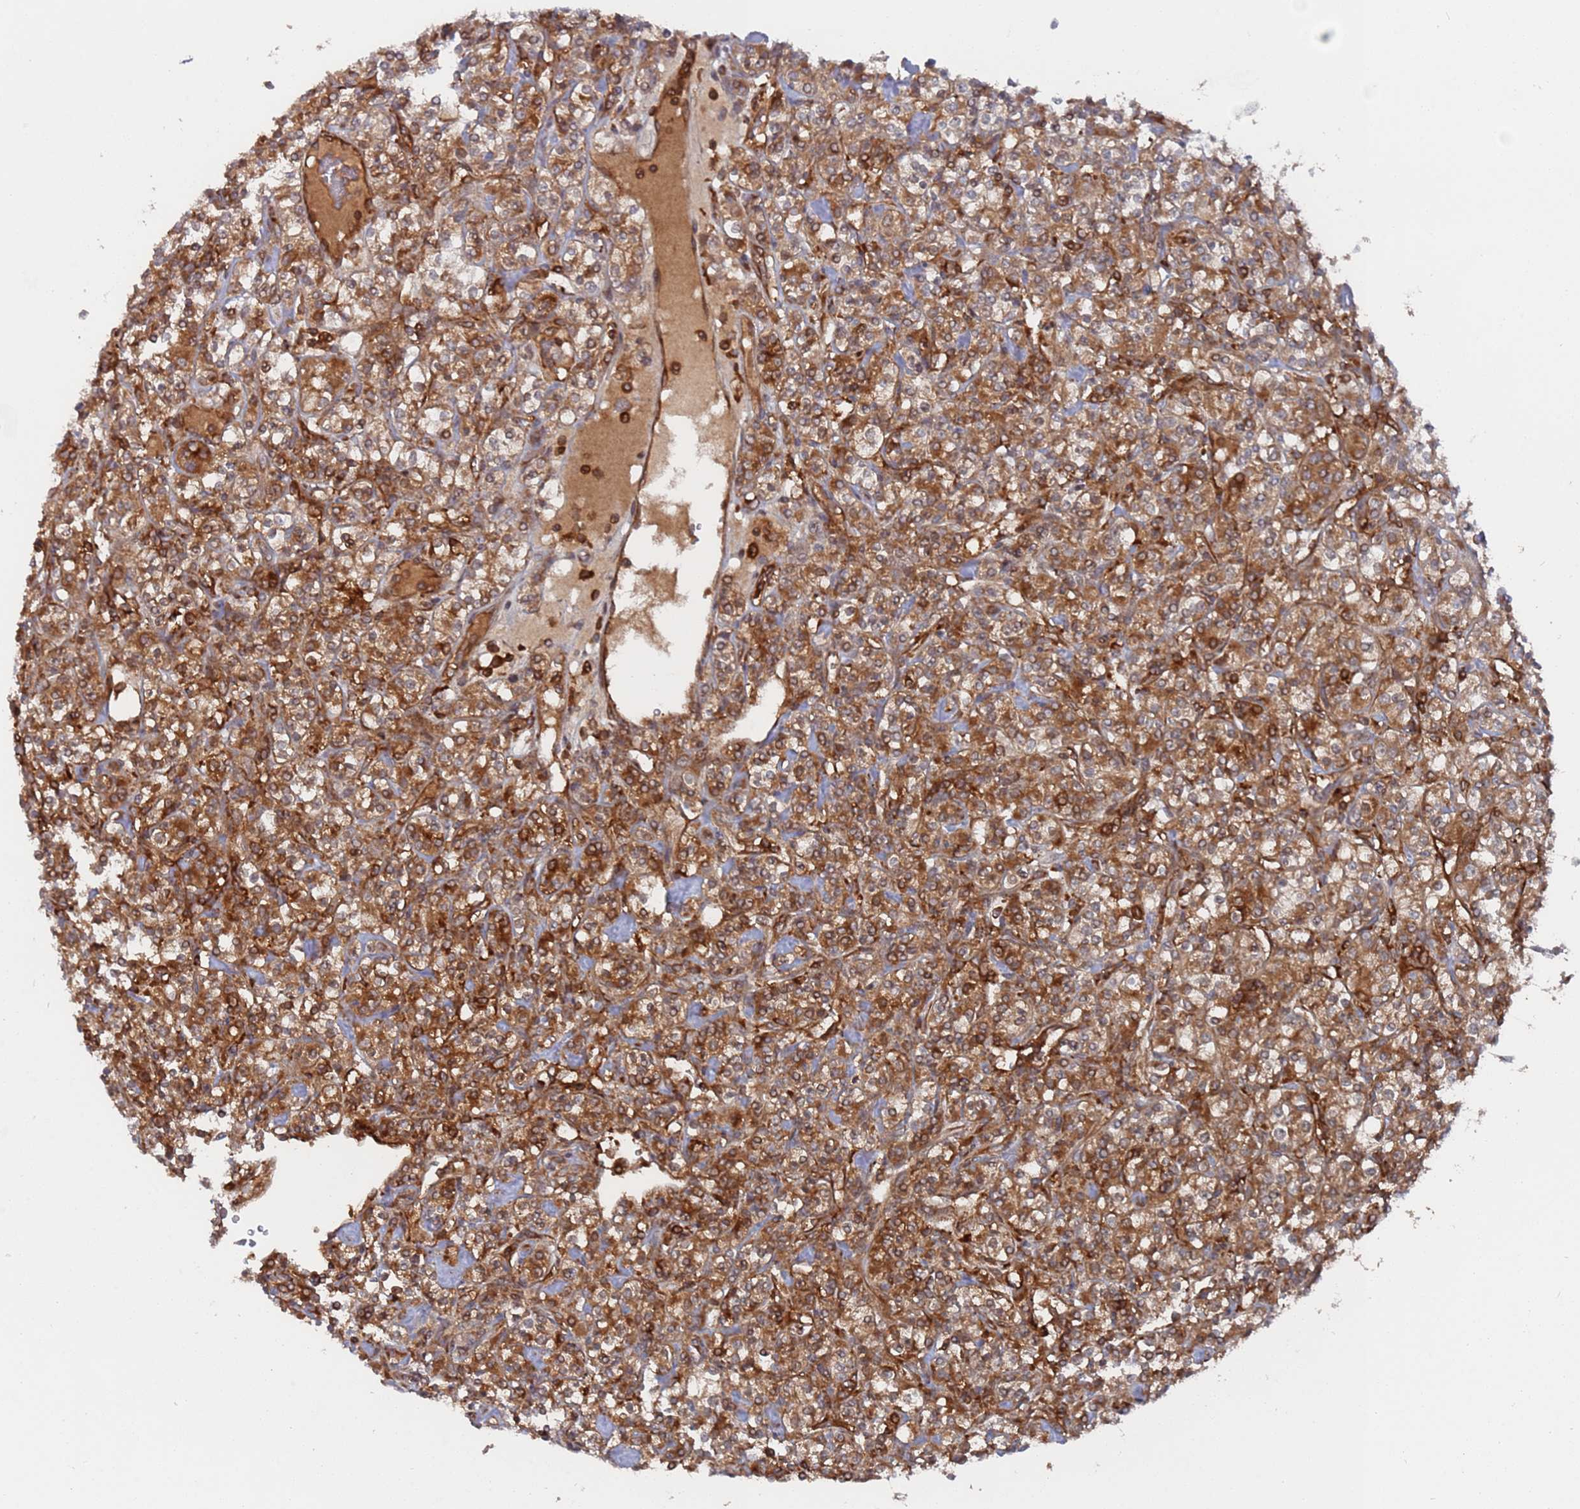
{"staining": {"intensity": "strong", "quantity": ">75%", "location": "cytoplasmic/membranous"}, "tissue": "renal cancer", "cell_type": "Tumor cells", "image_type": "cancer", "snomed": [{"axis": "morphology", "description": "Adenocarcinoma, NOS"}, {"axis": "topography", "description": "Kidney"}], "caption": "Renal adenocarcinoma stained with a brown dye shows strong cytoplasmic/membranous positive expression in approximately >75% of tumor cells.", "gene": "DDX60", "patient": {"sex": "male", "age": 77}}